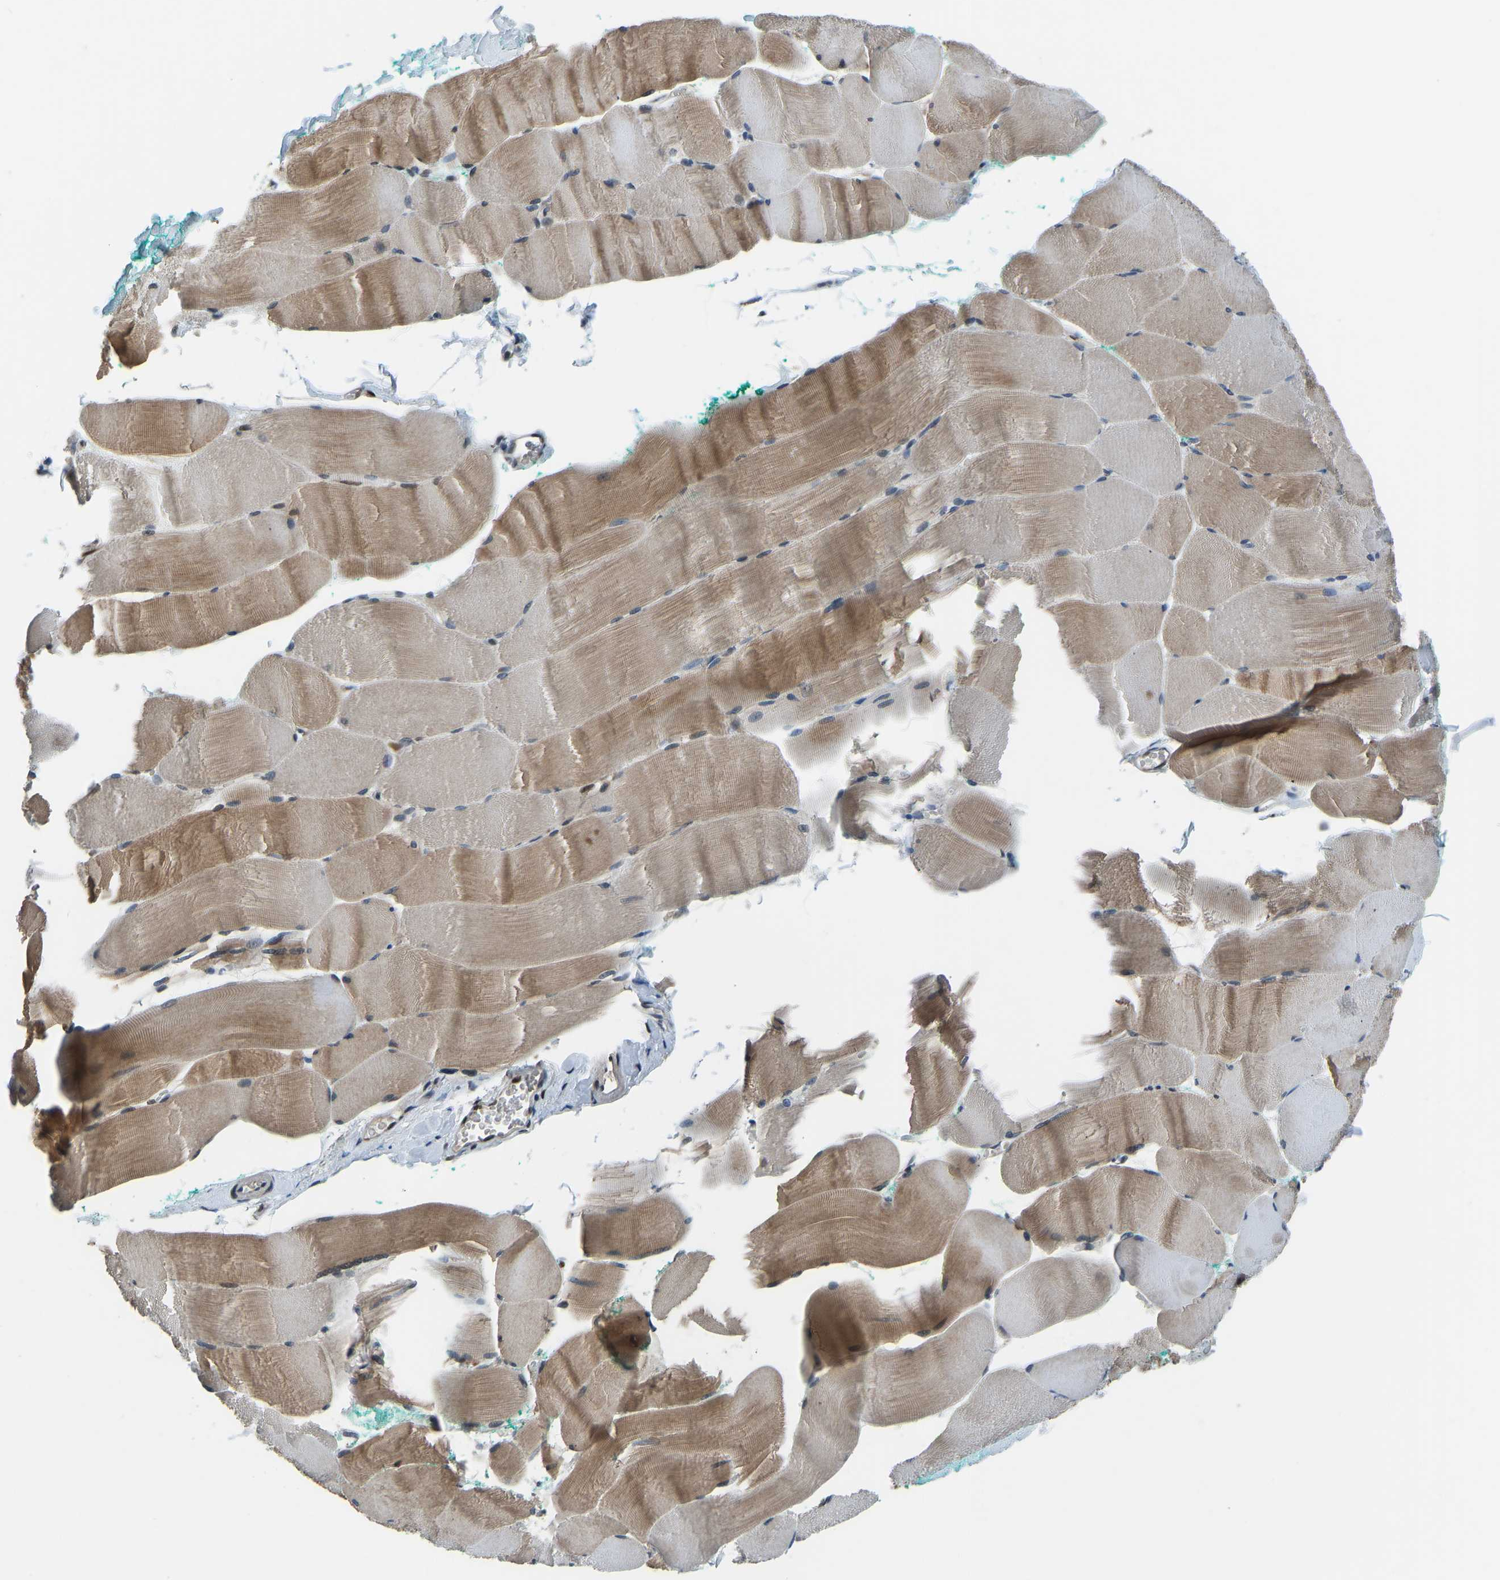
{"staining": {"intensity": "moderate", "quantity": ">75%", "location": "cytoplasmic/membranous"}, "tissue": "skeletal muscle", "cell_type": "Myocytes", "image_type": "normal", "snomed": [{"axis": "morphology", "description": "Normal tissue, NOS"}, {"axis": "morphology", "description": "Squamous cell carcinoma, NOS"}, {"axis": "topography", "description": "Skeletal muscle"}], "caption": "Immunohistochemical staining of unremarkable human skeletal muscle shows medium levels of moderate cytoplasmic/membranous positivity in approximately >75% of myocytes.", "gene": "FOS", "patient": {"sex": "male", "age": 51}}